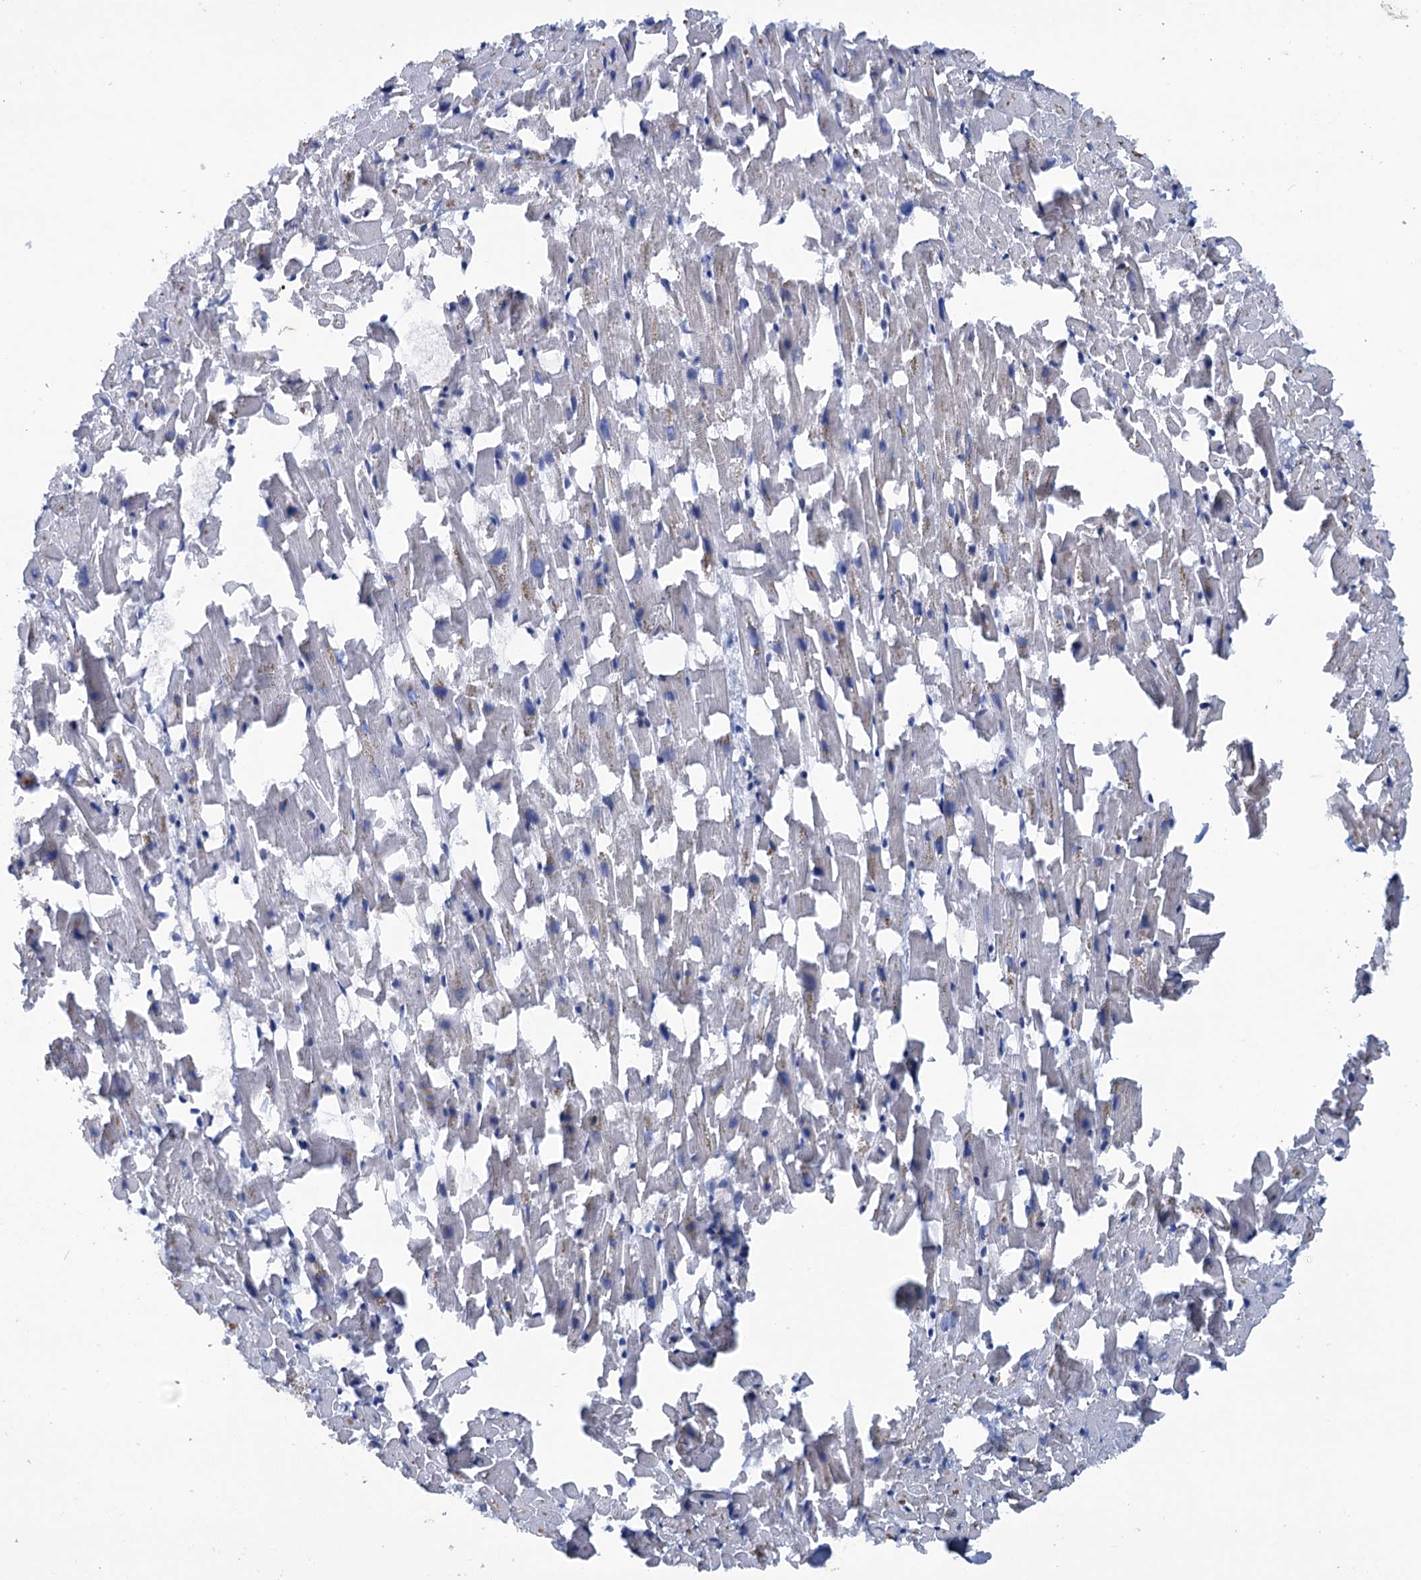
{"staining": {"intensity": "weak", "quantity": "25%-75%", "location": "cytoplasmic/membranous"}, "tissue": "heart muscle", "cell_type": "Cardiomyocytes", "image_type": "normal", "snomed": [{"axis": "morphology", "description": "Normal tissue, NOS"}, {"axis": "topography", "description": "Heart"}], "caption": "Protein expression analysis of benign heart muscle demonstrates weak cytoplasmic/membranous expression in about 25%-75% of cardiomyocytes.", "gene": "FAM111B", "patient": {"sex": "female", "age": 64}}